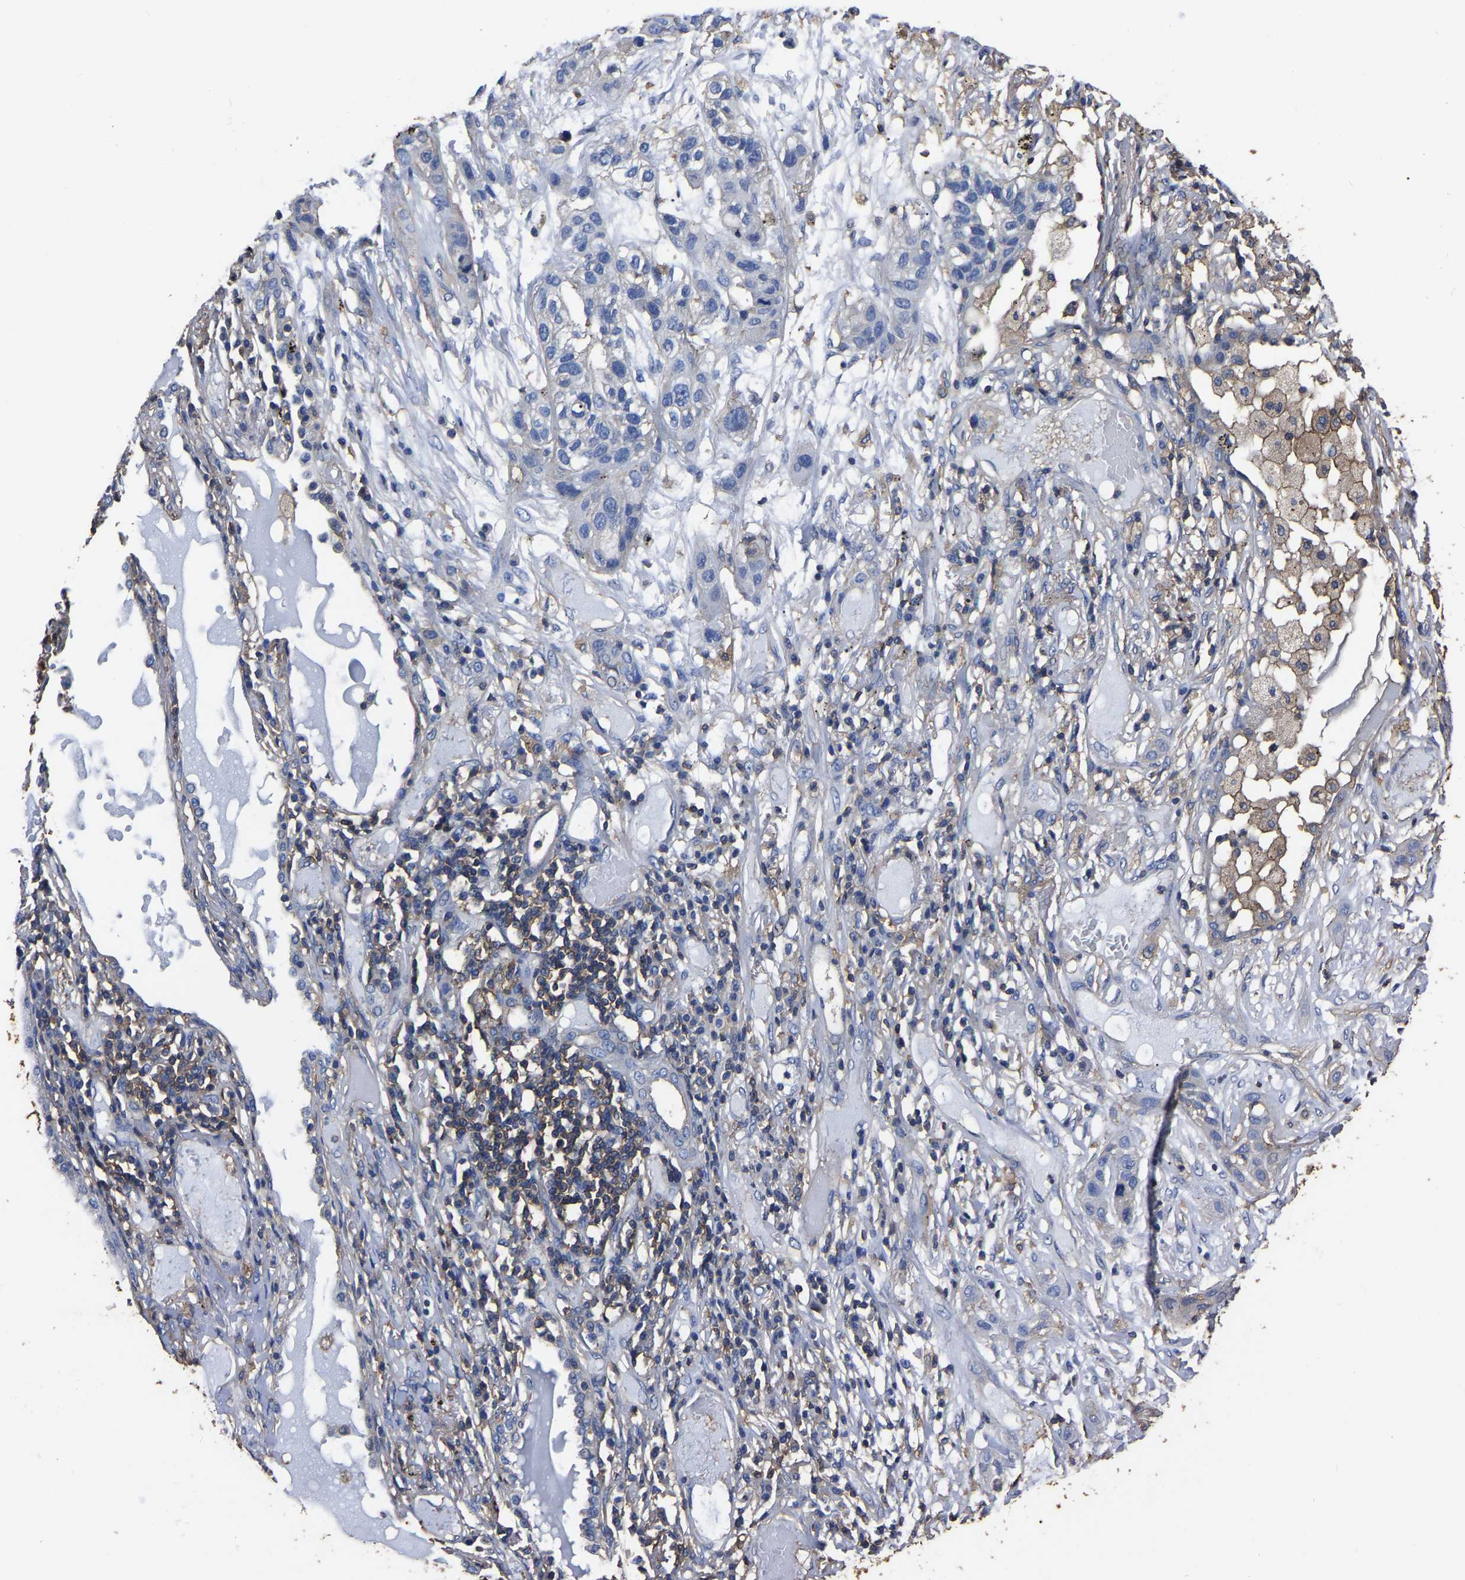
{"staining": {"intensity": "negative", "quantity": "none", "location": "none"}, "tissue": "lung cancer", "cell_type": "Tumor cells", "image_type": "cancer", "snomed": [{"axis": "morphology", "description": "Squamous cell carcinoma, NOS"}, {"axis": "topography", "description": "Lung"}], "caption": "A micrograph of lung cancer (squamous cell carcinoma) stained for a protein shows no brown staining in tumor cells.", "gene": "ARMT1", "patient": {"sex": "male", "age": 71}}